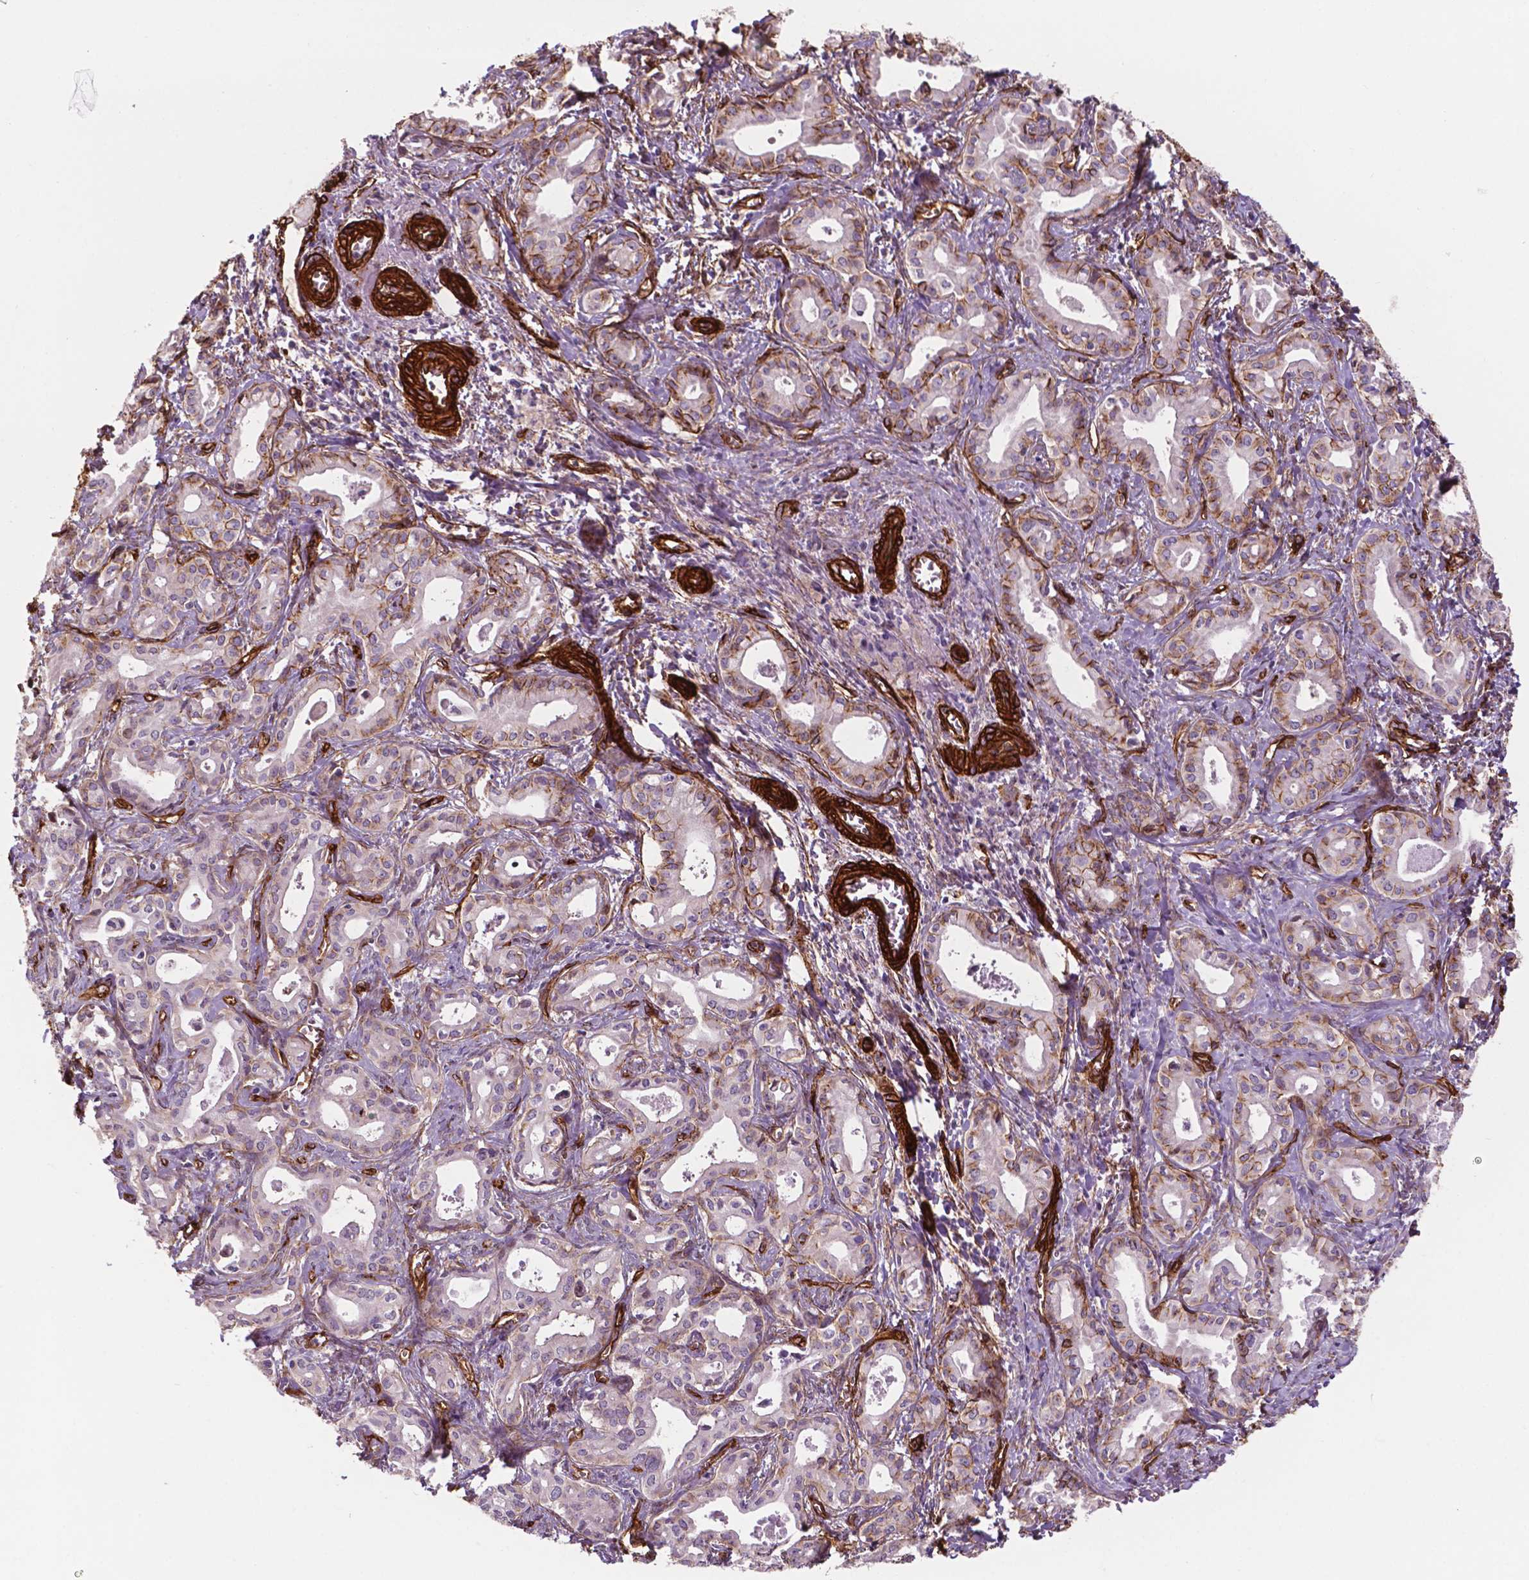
{"staining": {"intensity": "moderate", "quantity": "<25%", "location": "cytoplasmic/membranous"}, "tissue": "liver cancer", "cell_type": "Tumor cells", "image_type": "cancer", "snomed": [{"axis": "morphology", "description": "Cholangiocarcinoma"}, {"axis": "topography", "description": "Liver"}], "caption": "A brown stain shows moderate cytoplasmic/membranous staining of a protein in human liver cancer tumor cells.", "gene": "EGFL8", "patient": {"sex": "female", "age": 65}}